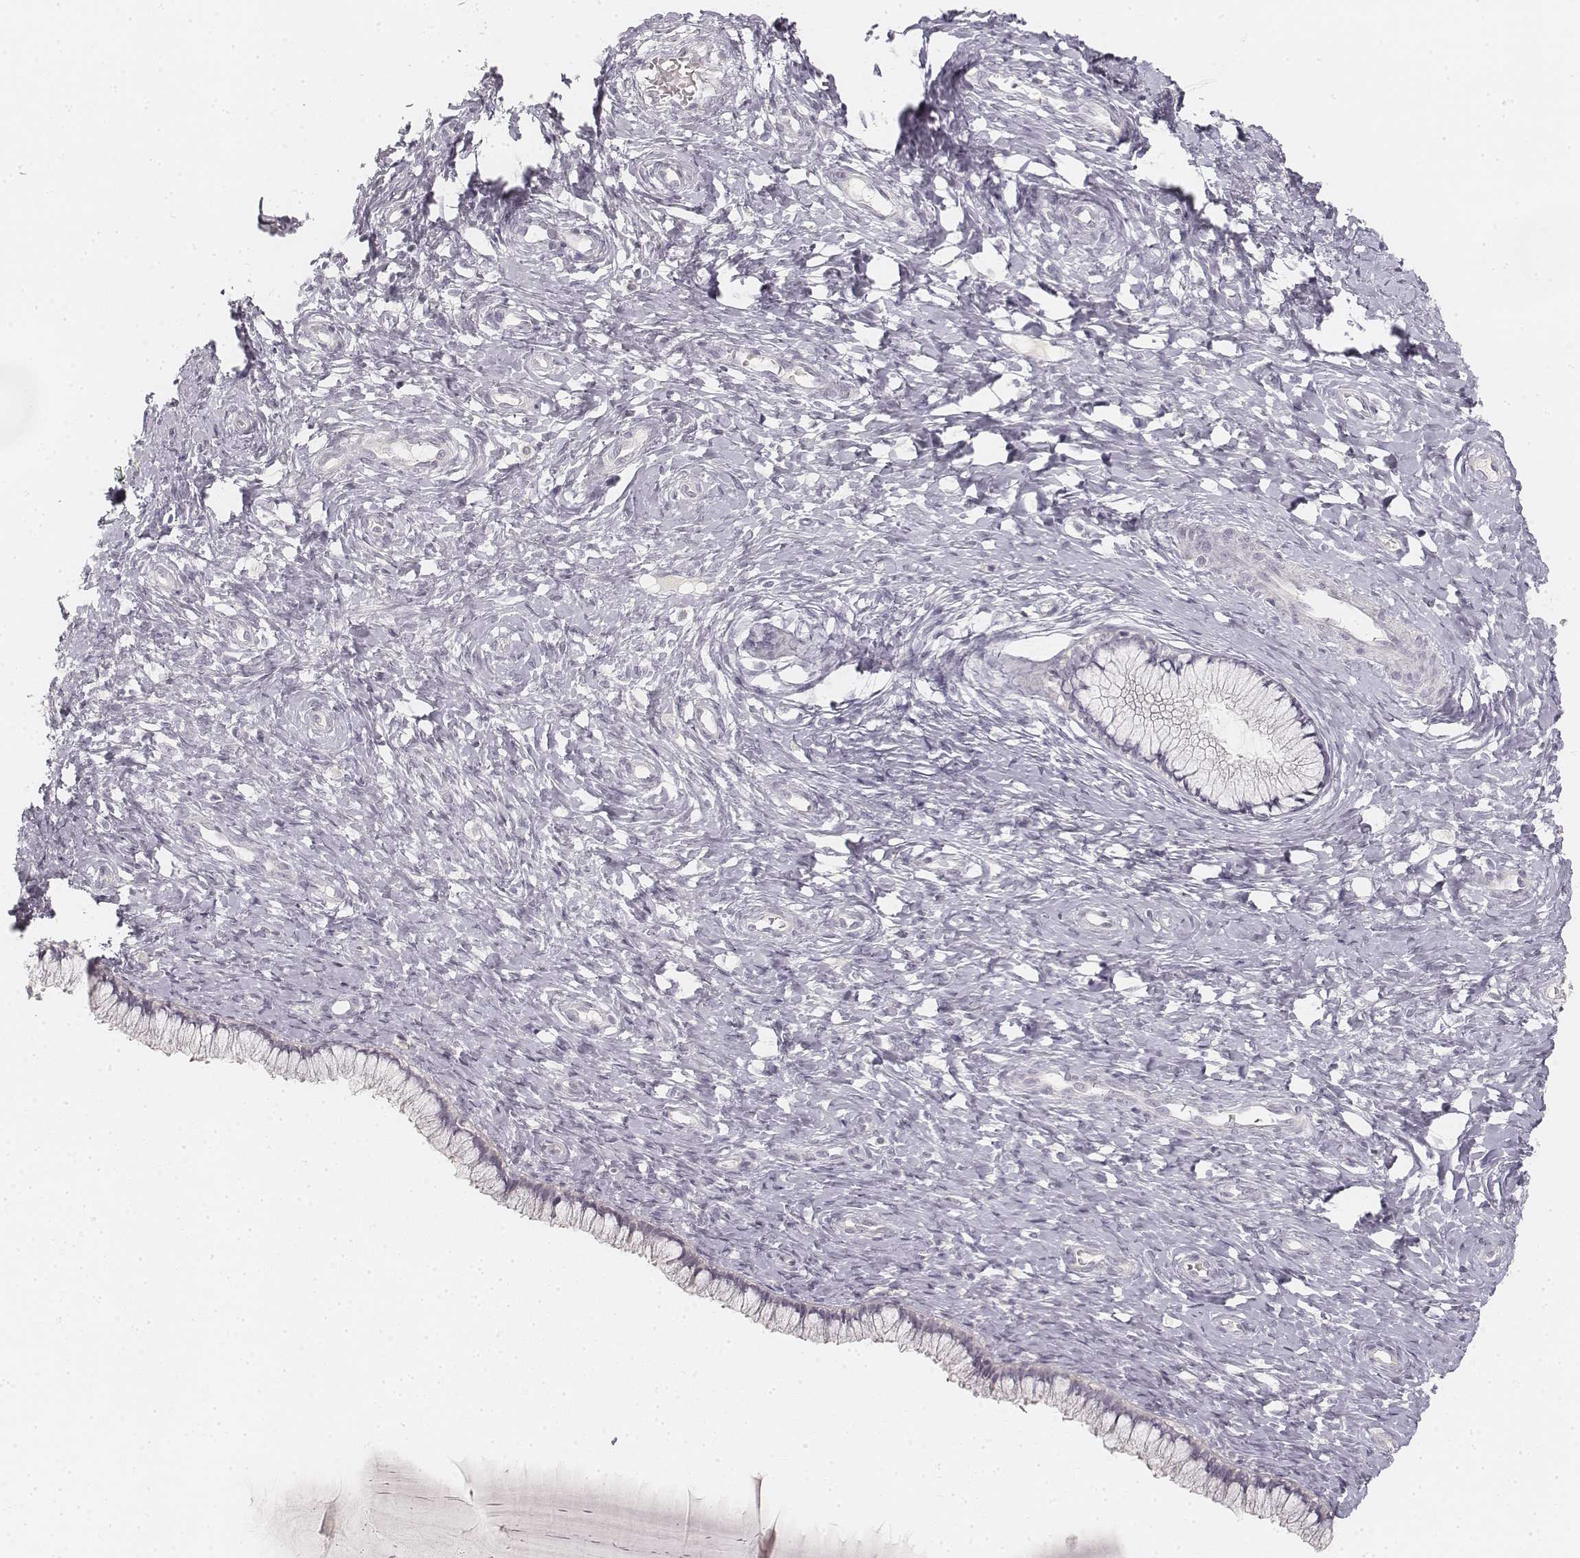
{"staining": {"intensity": "negative", "quantity": "none", "location": "none"}, "tissue": "cervix", "cell_type": "Glandular cells", "image_type": "normal", "snomed": [{"axis": "morphology", "description": "Normal tissue, NOS"}, {"axis": "topography", "description": "Cervix"}], "caption": "An immunohistochemistry (IHC) image of benign cervix is shown. There is no staining in glandular cells of cervix.", "gene": "DSG4", "patient": {"sex": "female", "age": 37}}